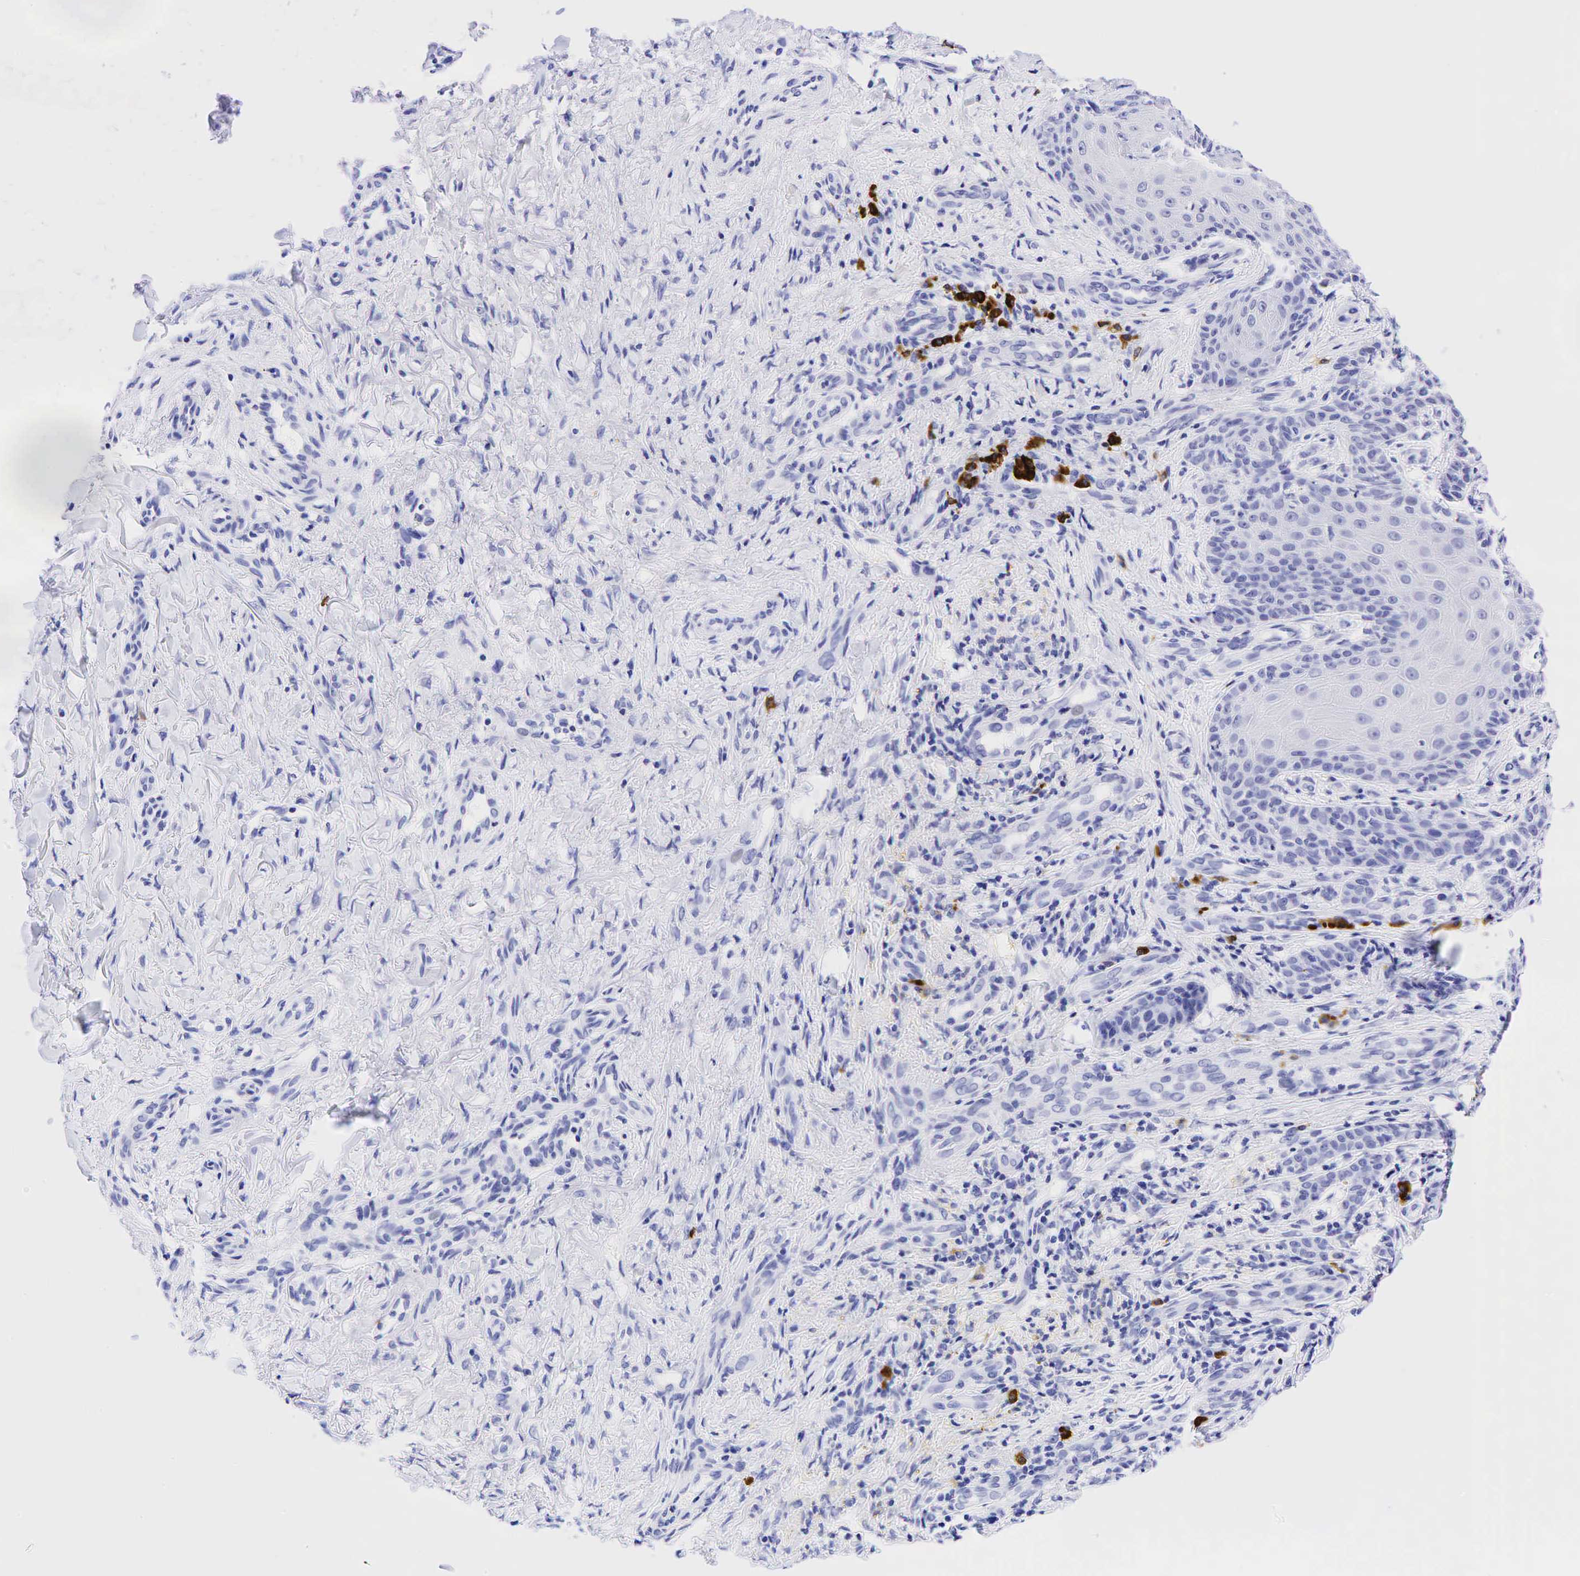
{"staining": {"intensity": "negative", "quantity": "none", "location": "none"}, "tissue": "skin cancer", "cell_type": "Tumor cells", "image_type": "cancer", "snomed": [{"axis": "morphology", "description": "Normal tissue, NOS"}, {"axis": "morphology", "description": "Basal cell carcinoma"}, {"axis": "topography", "description": "Skin"}], "caption": "An image of human skin cancer (basal cell carcinoma) is negative for staining in tumor cells. (DAB IHC visualized using brightfield microscopy, high magnification).", "gene": "CD79A", "patient": {"sex": "male", "age": 81}}